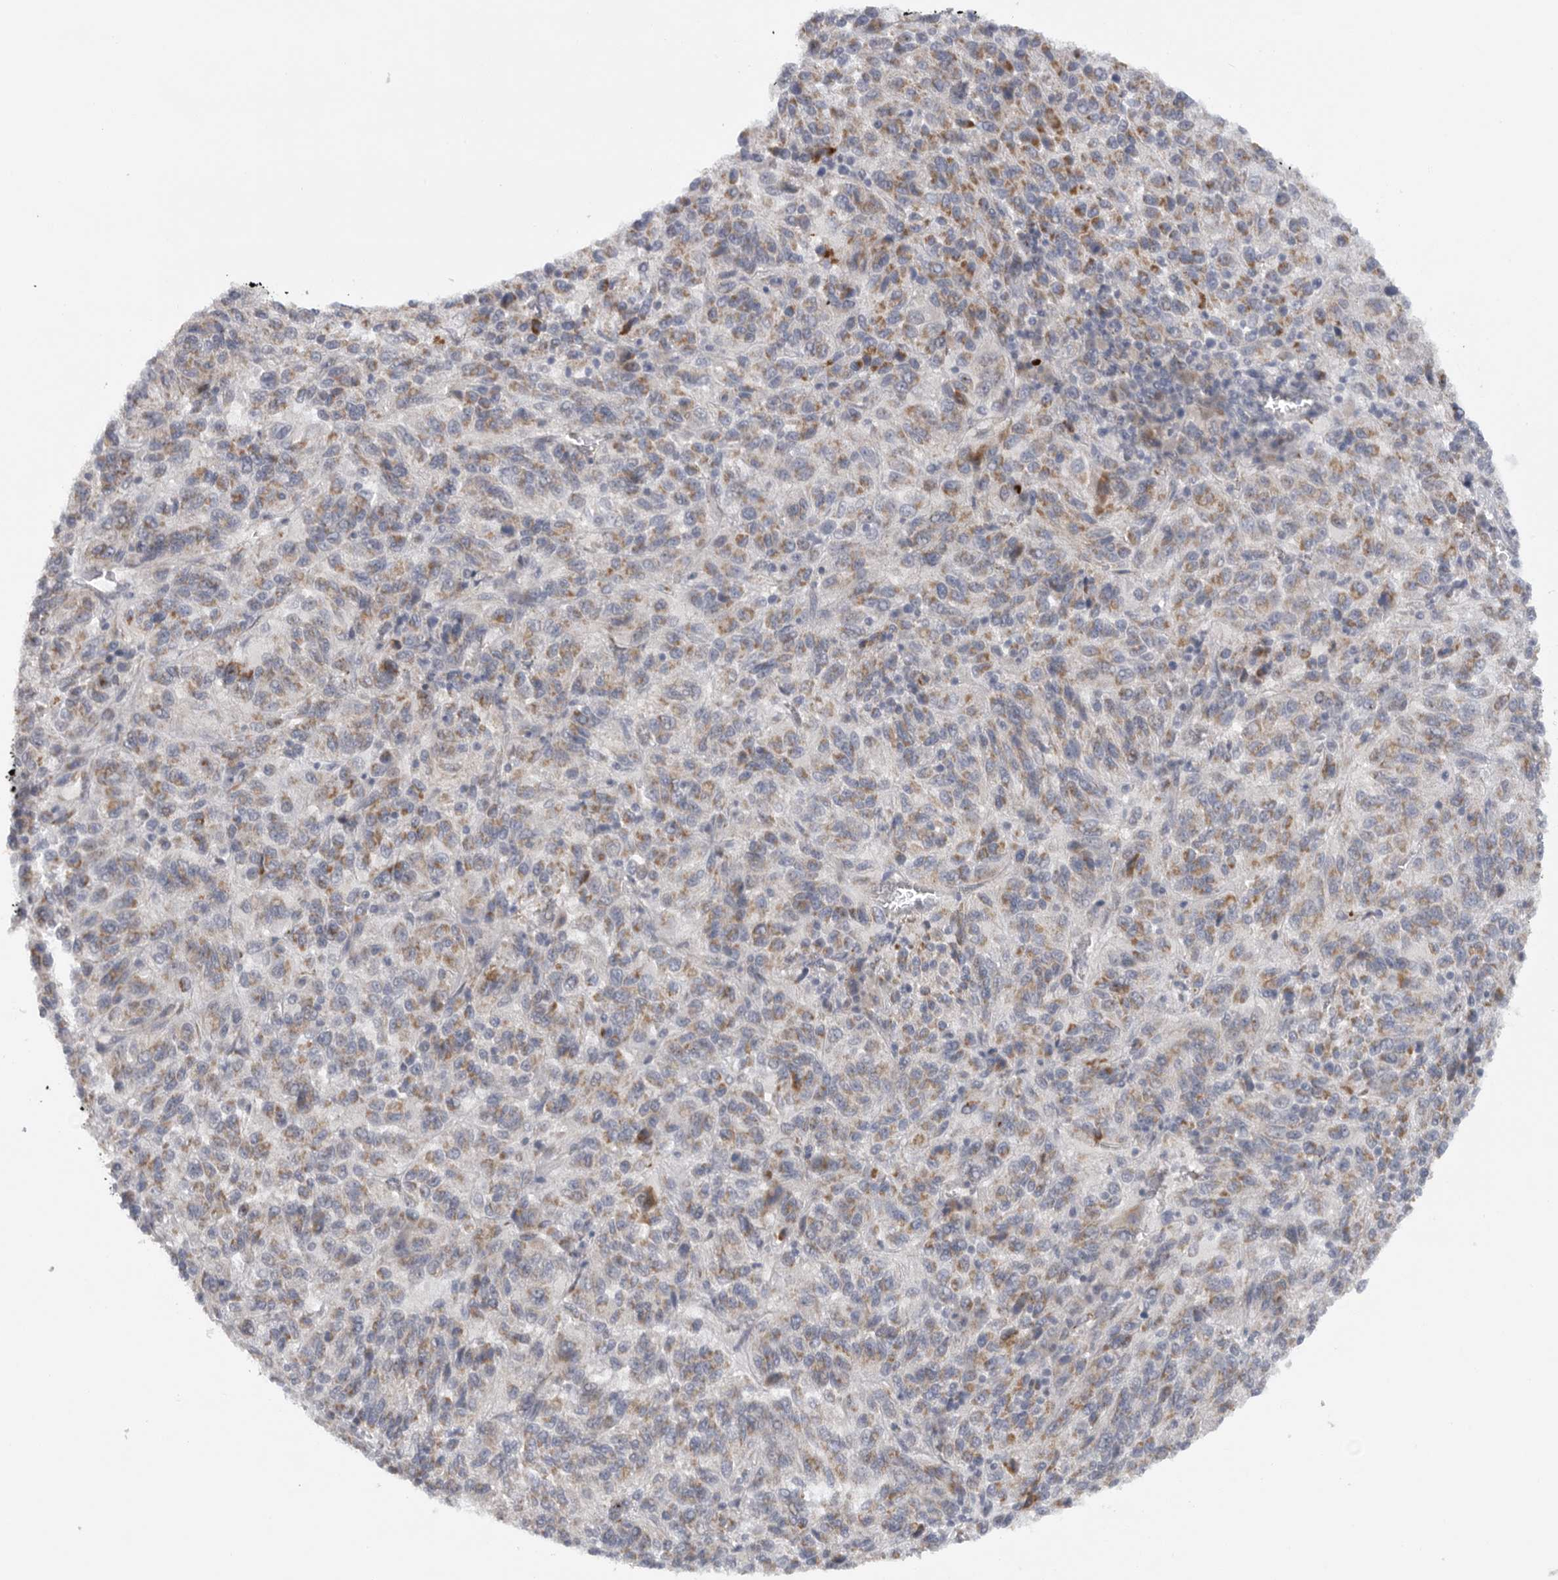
{"staining": {"intensity": "moderate", "quantity": ">75%", "location": "cytoplasmic/membranous"}, "tissue": "melanoma", "cell_type": "Tumor cells", "image_type": "cancer", "snomed": [{"axis": "morphology", "description": "Malignant melanoma, Metastatic site"}, {"axis": "topography", "description": "Lung"}], "caption": "Immunohistochemistry (IHC) micrograph of melanoma stained for a protein (brown), which demonstrates medium levels of moderate cytoplasmic/membranous expression in approximately >75% of tumor cells.", "gene": "DYRK2", "patient": {"sex": "male", "age": 64}}